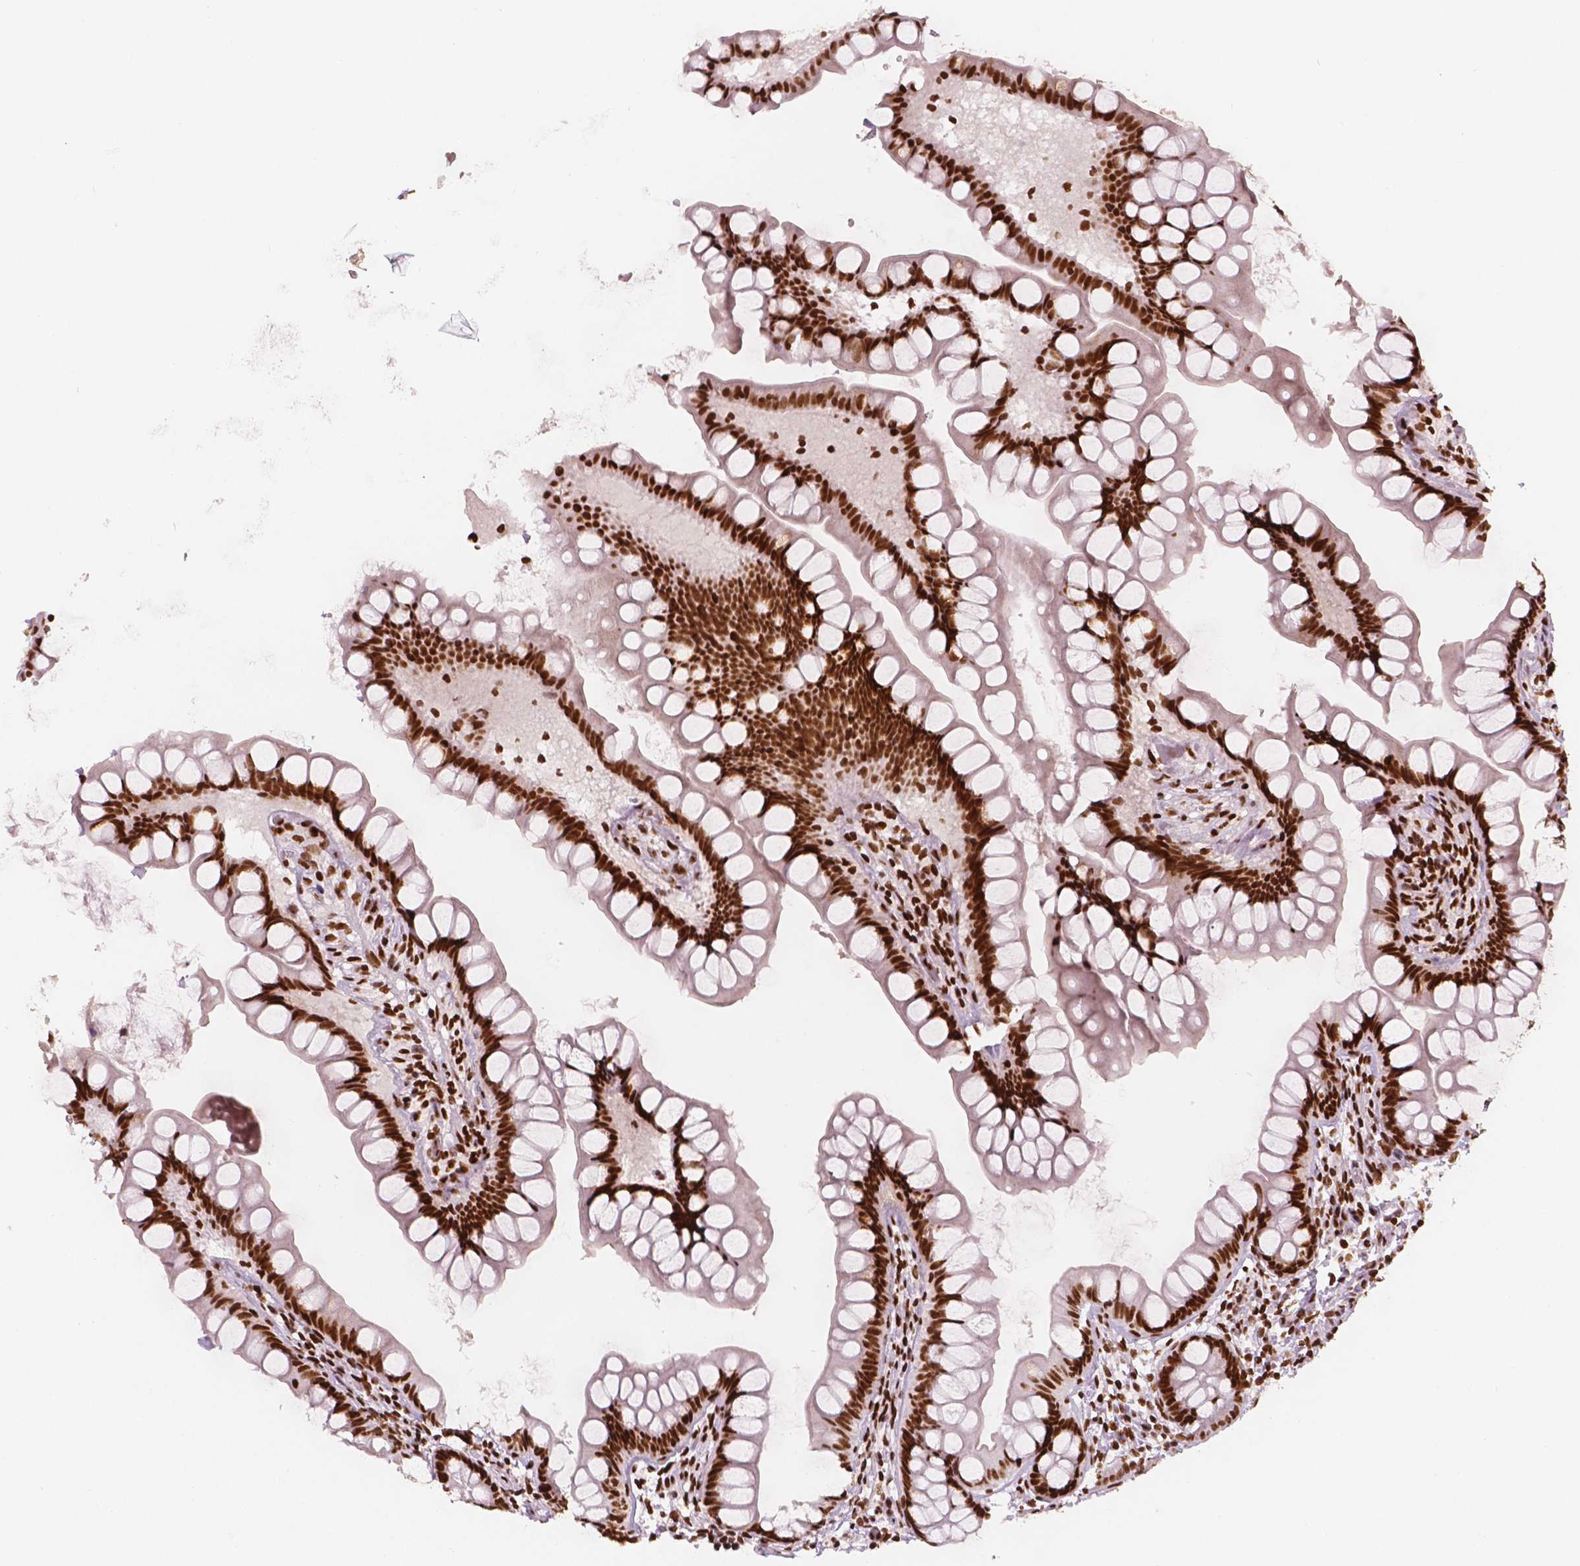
{"staining": {"intensity": "strong", "quantity": ">75%", "location": "nuclear"}, "tissue": "small intestine", "cell_type": "Glandular cells", "image_type": "normal", "snomed": [{"axis": "morphology", "description": "Normal tissue, NOS"}, {"axis": "topography", "description": "Small intestine"}], "caption": "Small intestine stained with a brown dye displays strong nuclear positive staining in approximately >75% of glandular cells.", "gene": "BRD4", "patient": {"sex": "male", "age": 70}}